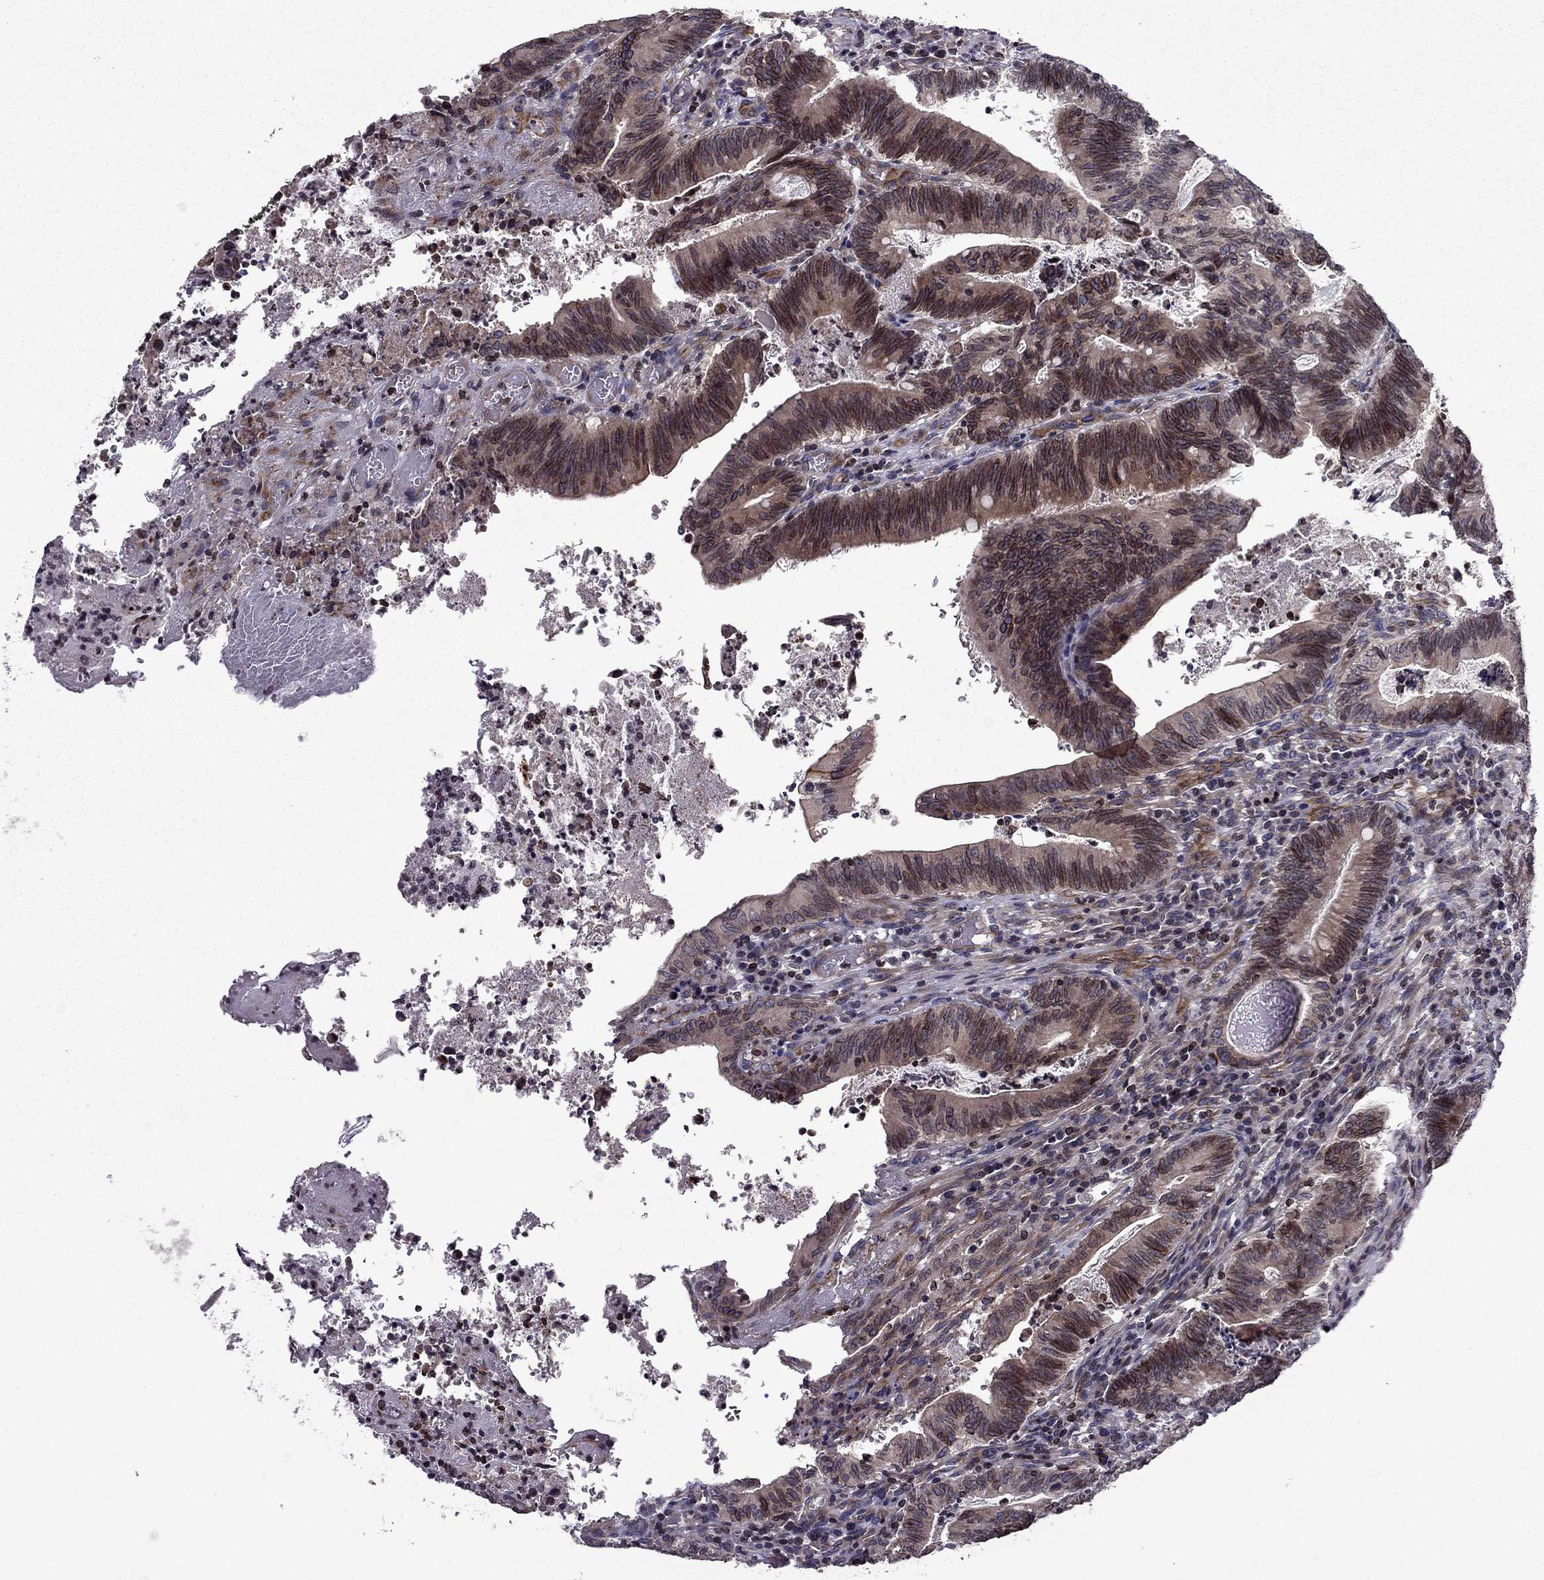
{"staining": {"intensity": "moderate", "quantity": "25%-75%", "location": "cytoplasmic/membranous"}, "tissue": "colorectal cancer", "cell_type": "Tumor cells", "image_type": "cancer", "snomed": [{"axis": "morphology", "description": "Adenocarcinoma, NOS"}, {"axis": "topography", "description": "Colon"}], "caption": "Protein expression analysis of human colorectal adenocarcinoma reveals moderate cytoplasmic/membranous staining in approximately 25%-75% of tumor cells.", "gene": "CDC42BPA", "patient": {"sex": "female", "age": 70}}